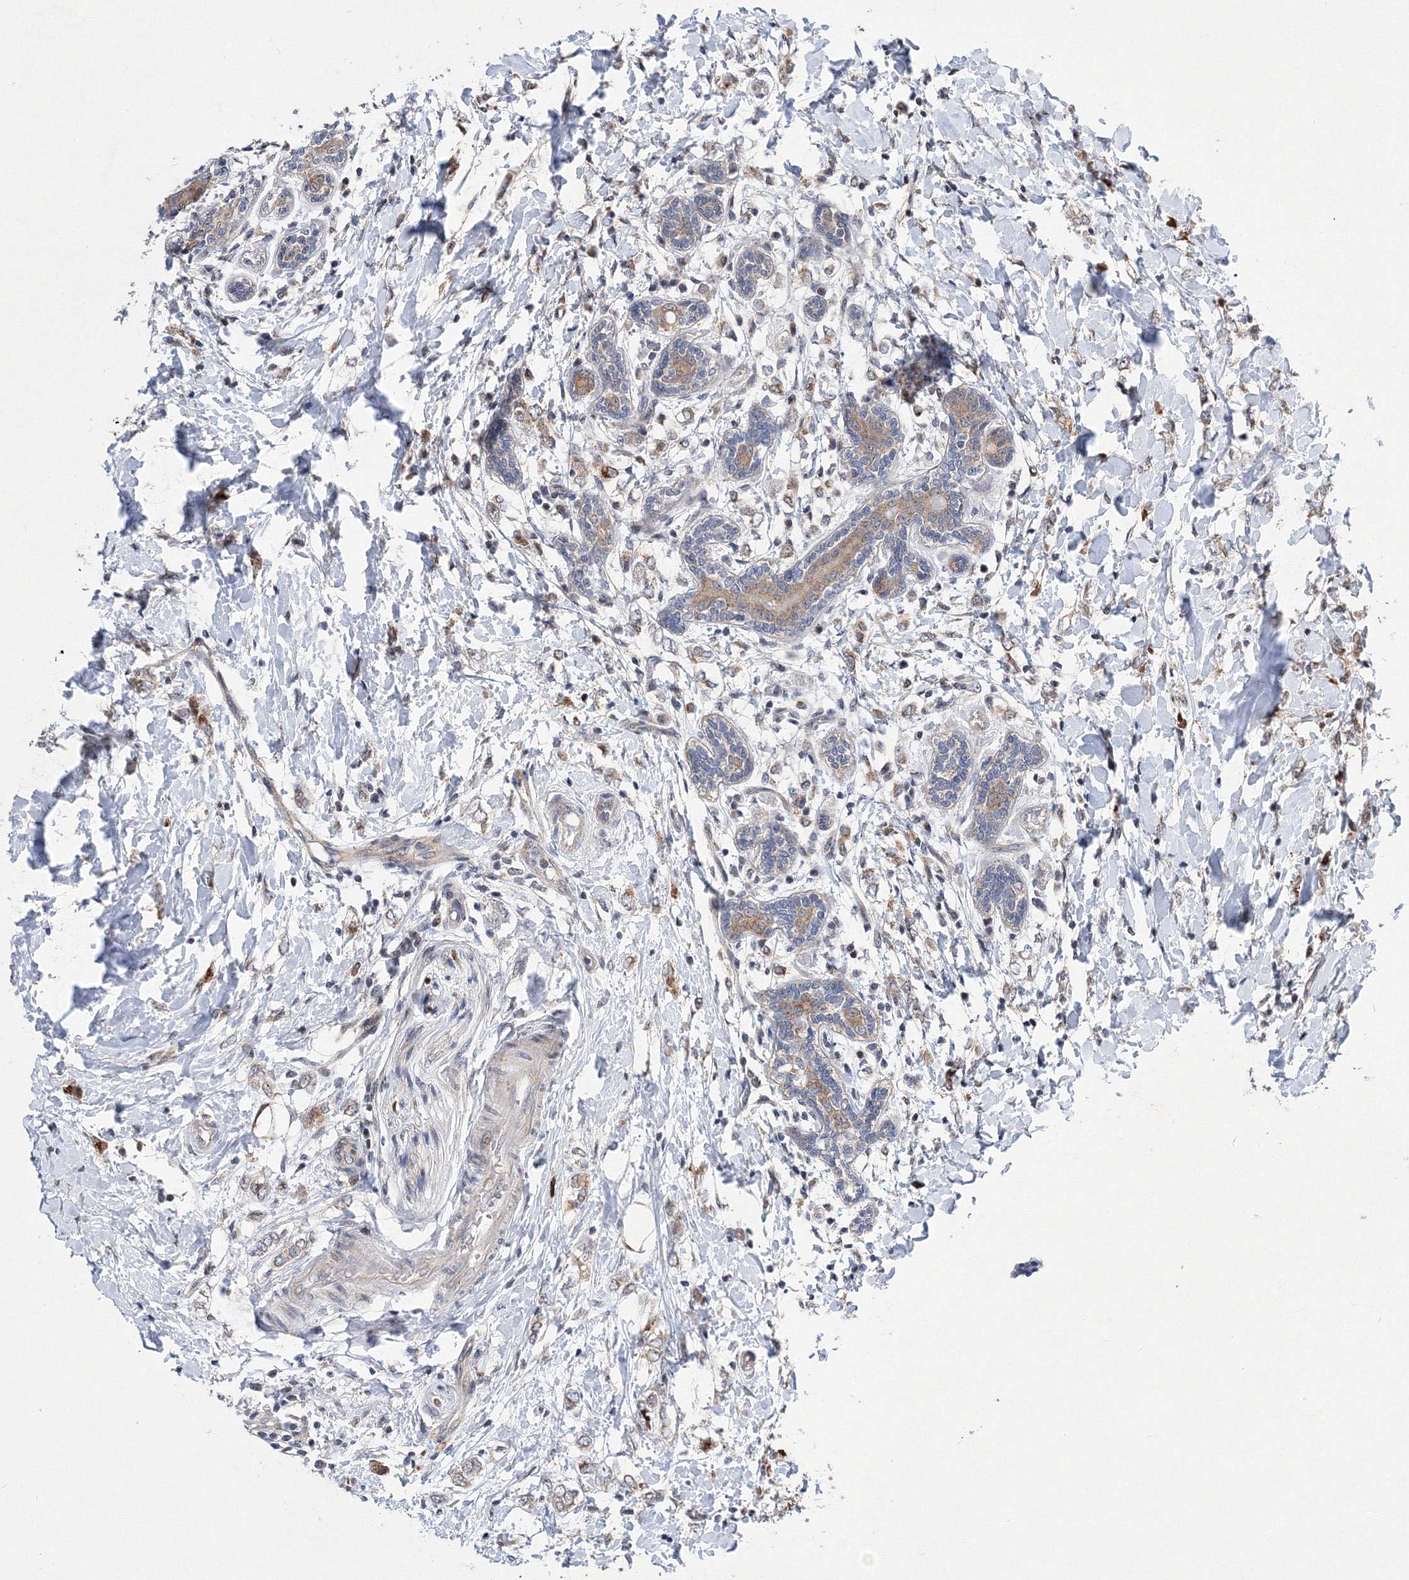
{"staining": {"intensity": "weak", "quantity": ">75%", "location": "cytoplasmic/membranous"}, "tissue": "breast cancer", "cell_type": "Tumor cells", "image_type": "cancer", "snomed": [{"axis": "morphology", "description": "Normal tissue, NOS"}, {"axis": "morphology", "description": "Lobular carcinoma"}, {"axis": "topography", "description": "Breast"}], "caption": "Breast cancer (lobular carcinoma) stained with IHC displays weak cytoplasmic/membranous positivity in about >75% of tumor cells.", "gene": "GPN1", "patient": {"sex": "female", "age": 47}}